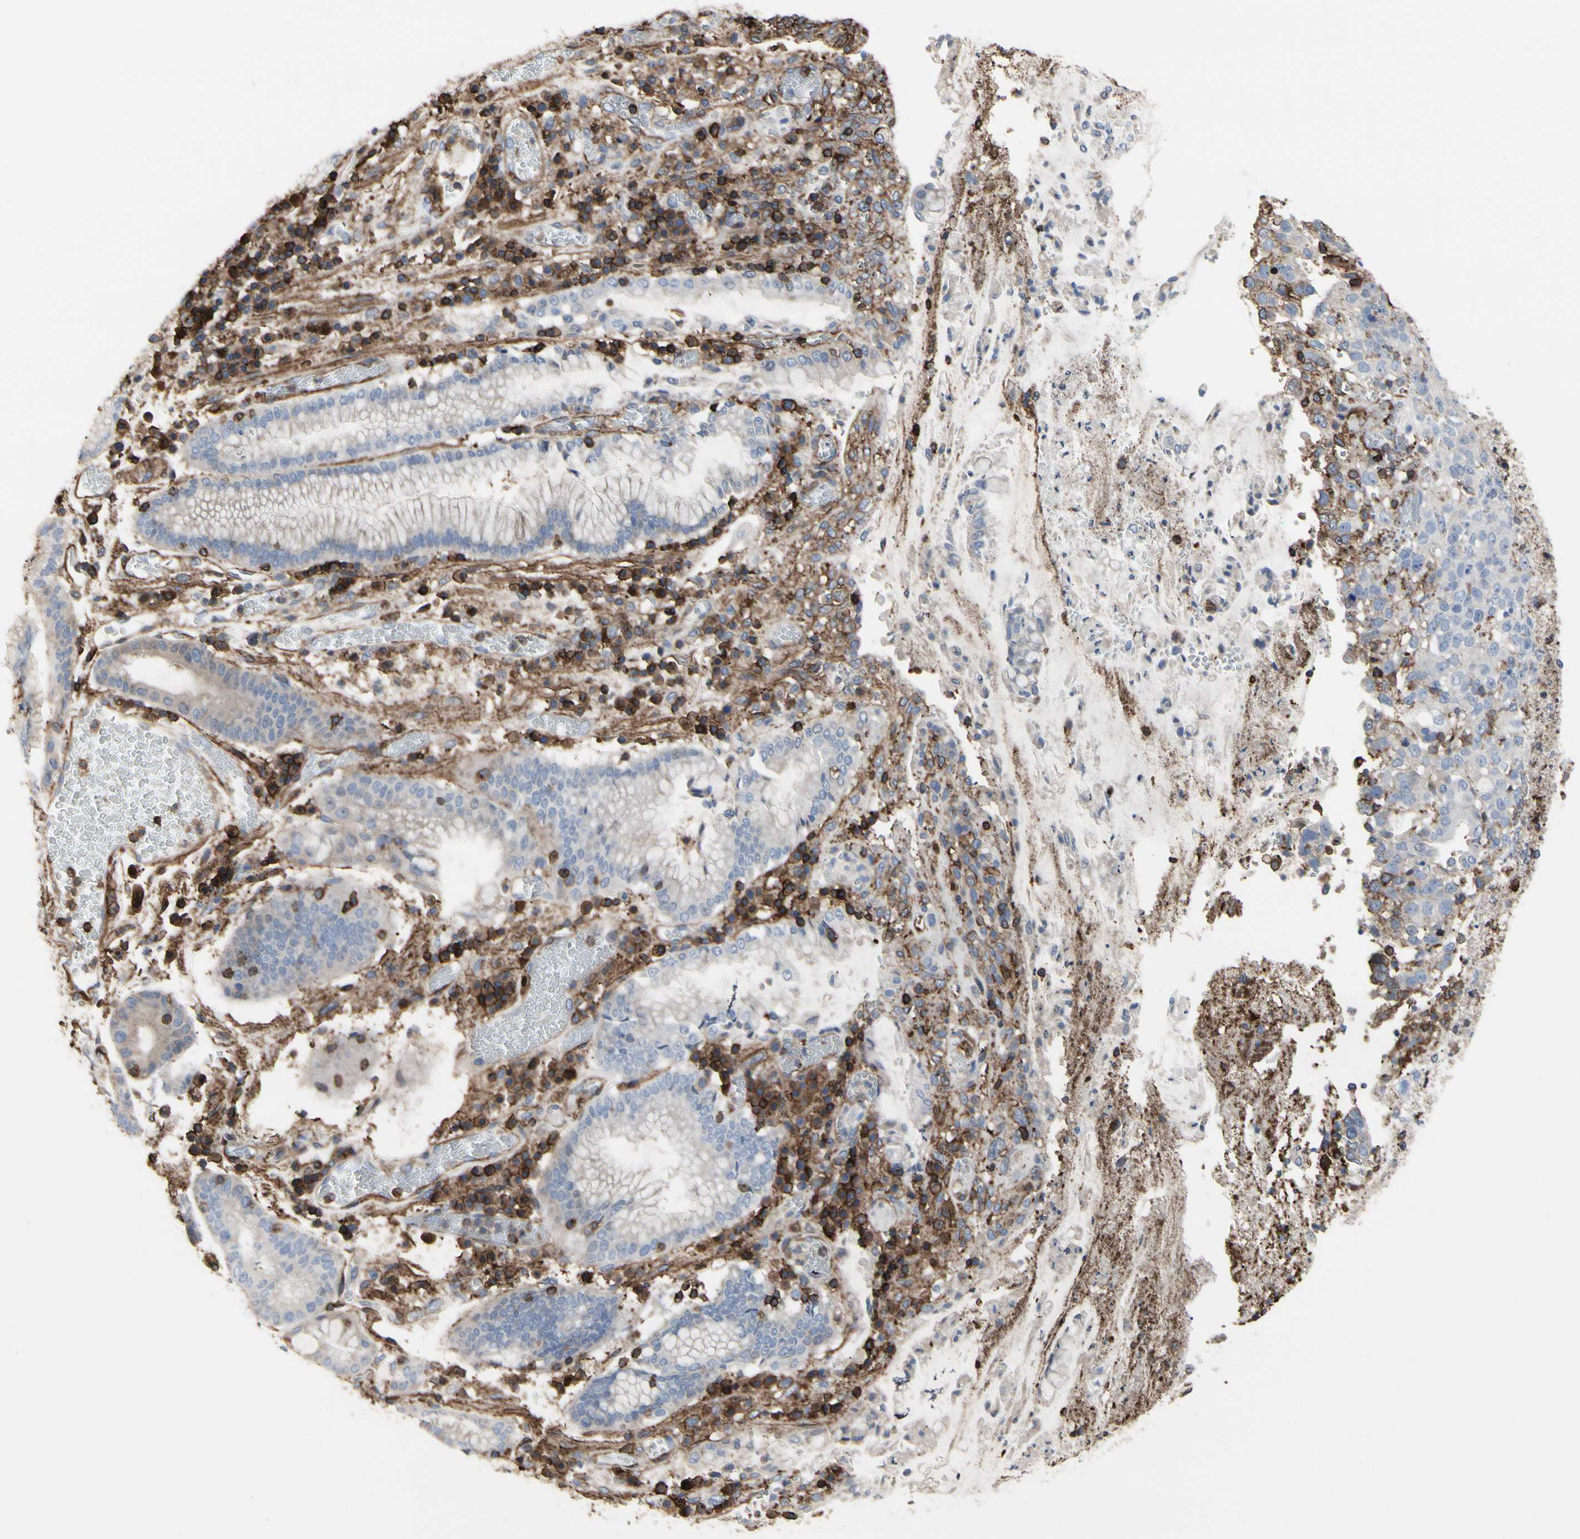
{"staining": {"intensity": "weak", "quantity": "25%-75%", "location": "cytoplasmic/membranous"}, "tissue": "stomach cancer", "cell_type": "Tumor cells", "image_type": "cancer", "snomed": [{"axis": "morphology", "description": "Normal tissue, NOS"}, {"axis": "morphology", "description": "Adenocarcinoma, NOS"}, {"axis": "topography", "description": "Stomach"}], "caption": "An image of stomach cancer (adenocarcinoma) stained for a protein displays weak cytoplasmic/membranous brown staining in tumor cells. (IHC, brightfield microscopy, high magnification).", "gene": "ANXA6", "patient": {"sex": "male", "age": 48}}